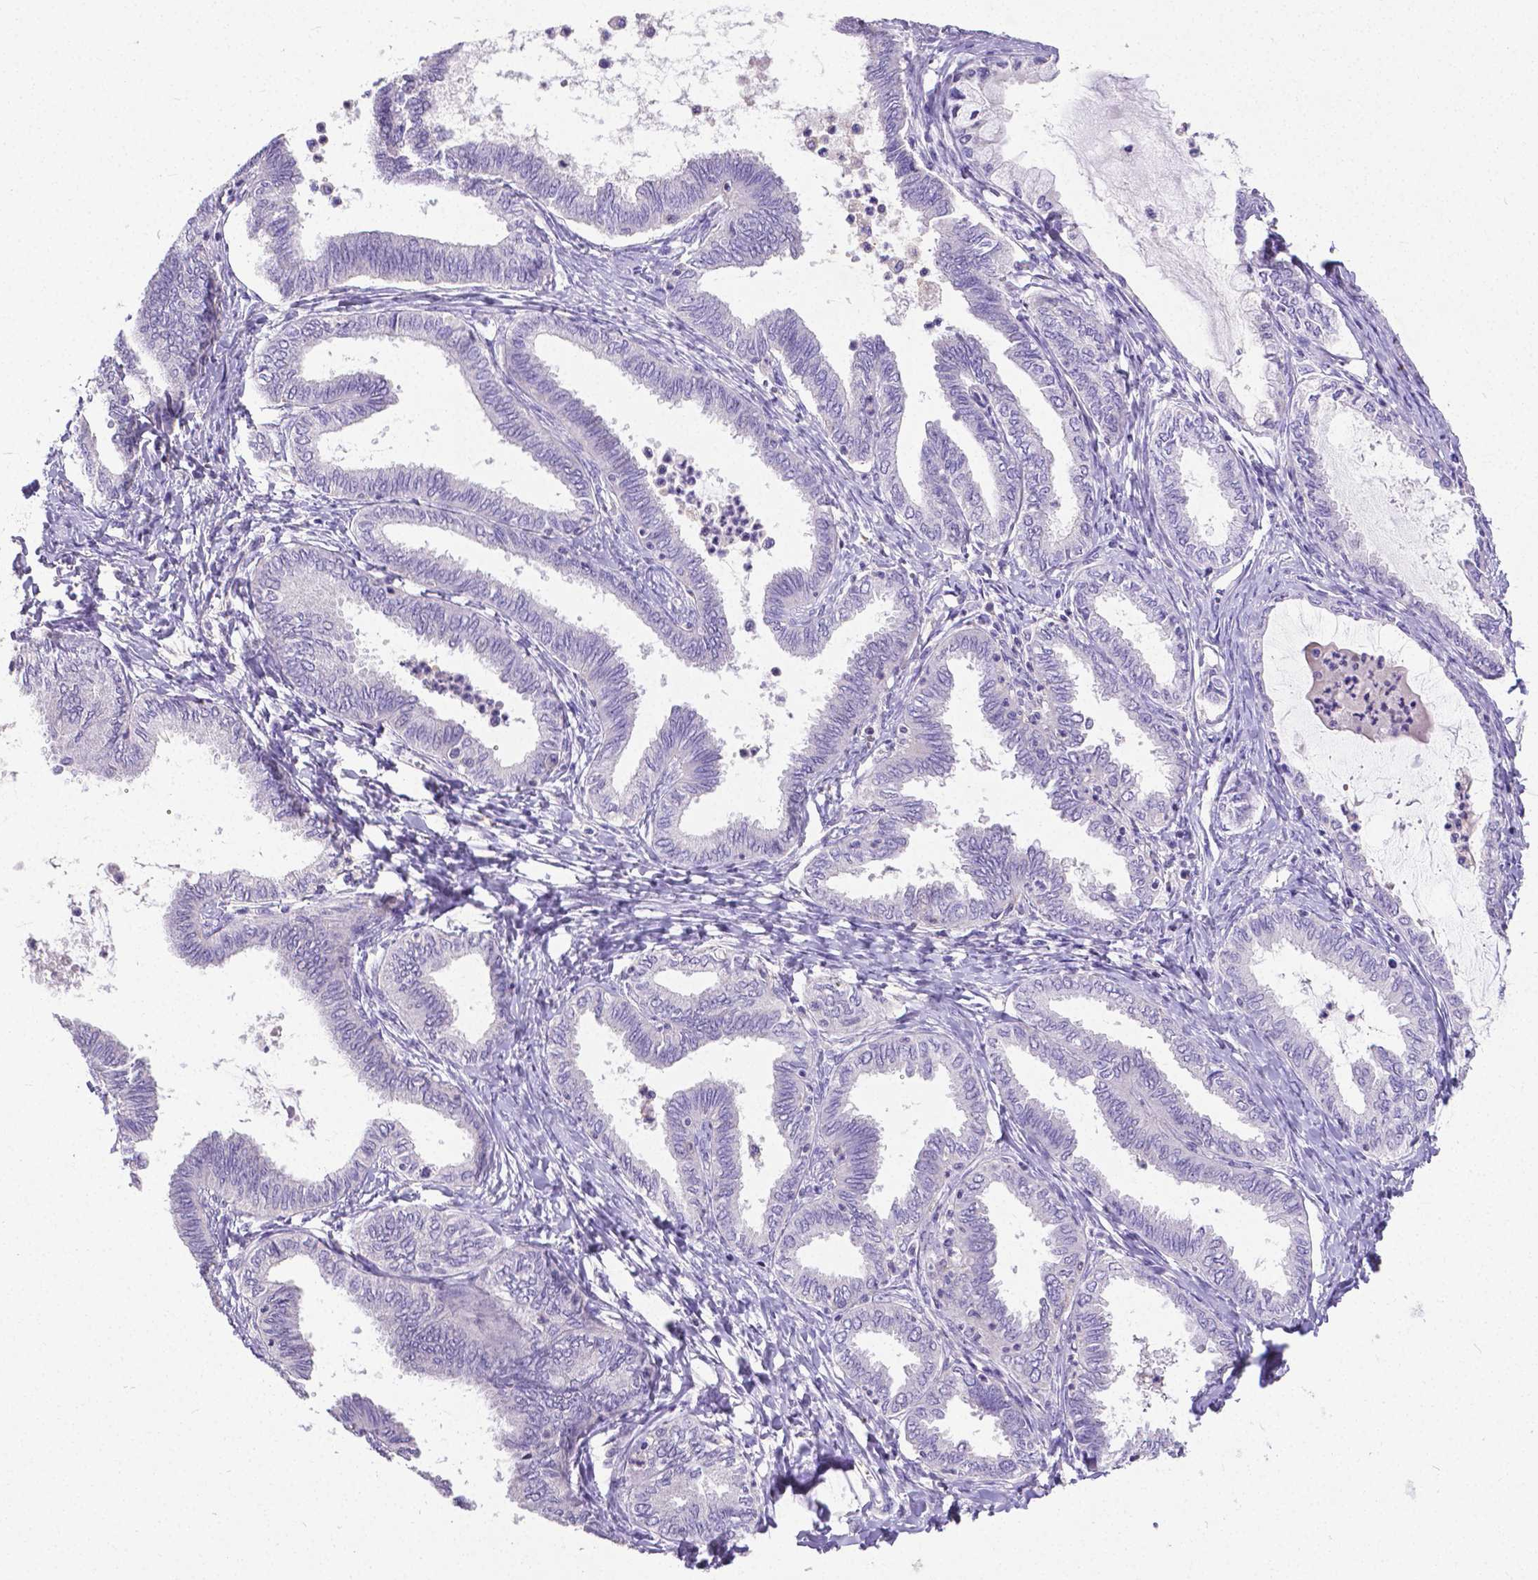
{"staining": {"intensity": "negative", "quantity": "none", "location": "none"}, "tissue": "ovarian cancer", "cell_type": "Tumor cells", "image_type": "cancer", "snomed": [{"axis": "morphology", "description": "Carcinoma, endometroid"}, {"axis": "topography", "description": "Ovary"}], "caption": "A high-resolution image shows IHC staining of ovarian endometroid carcinoma, which exhibits no significant positivity in tumor cells. (DAB immunohistochemistry (IHC) with hematoxylin counter stain).", "gene": "CD4", "patient": {"sex": "female", "age": 70}}